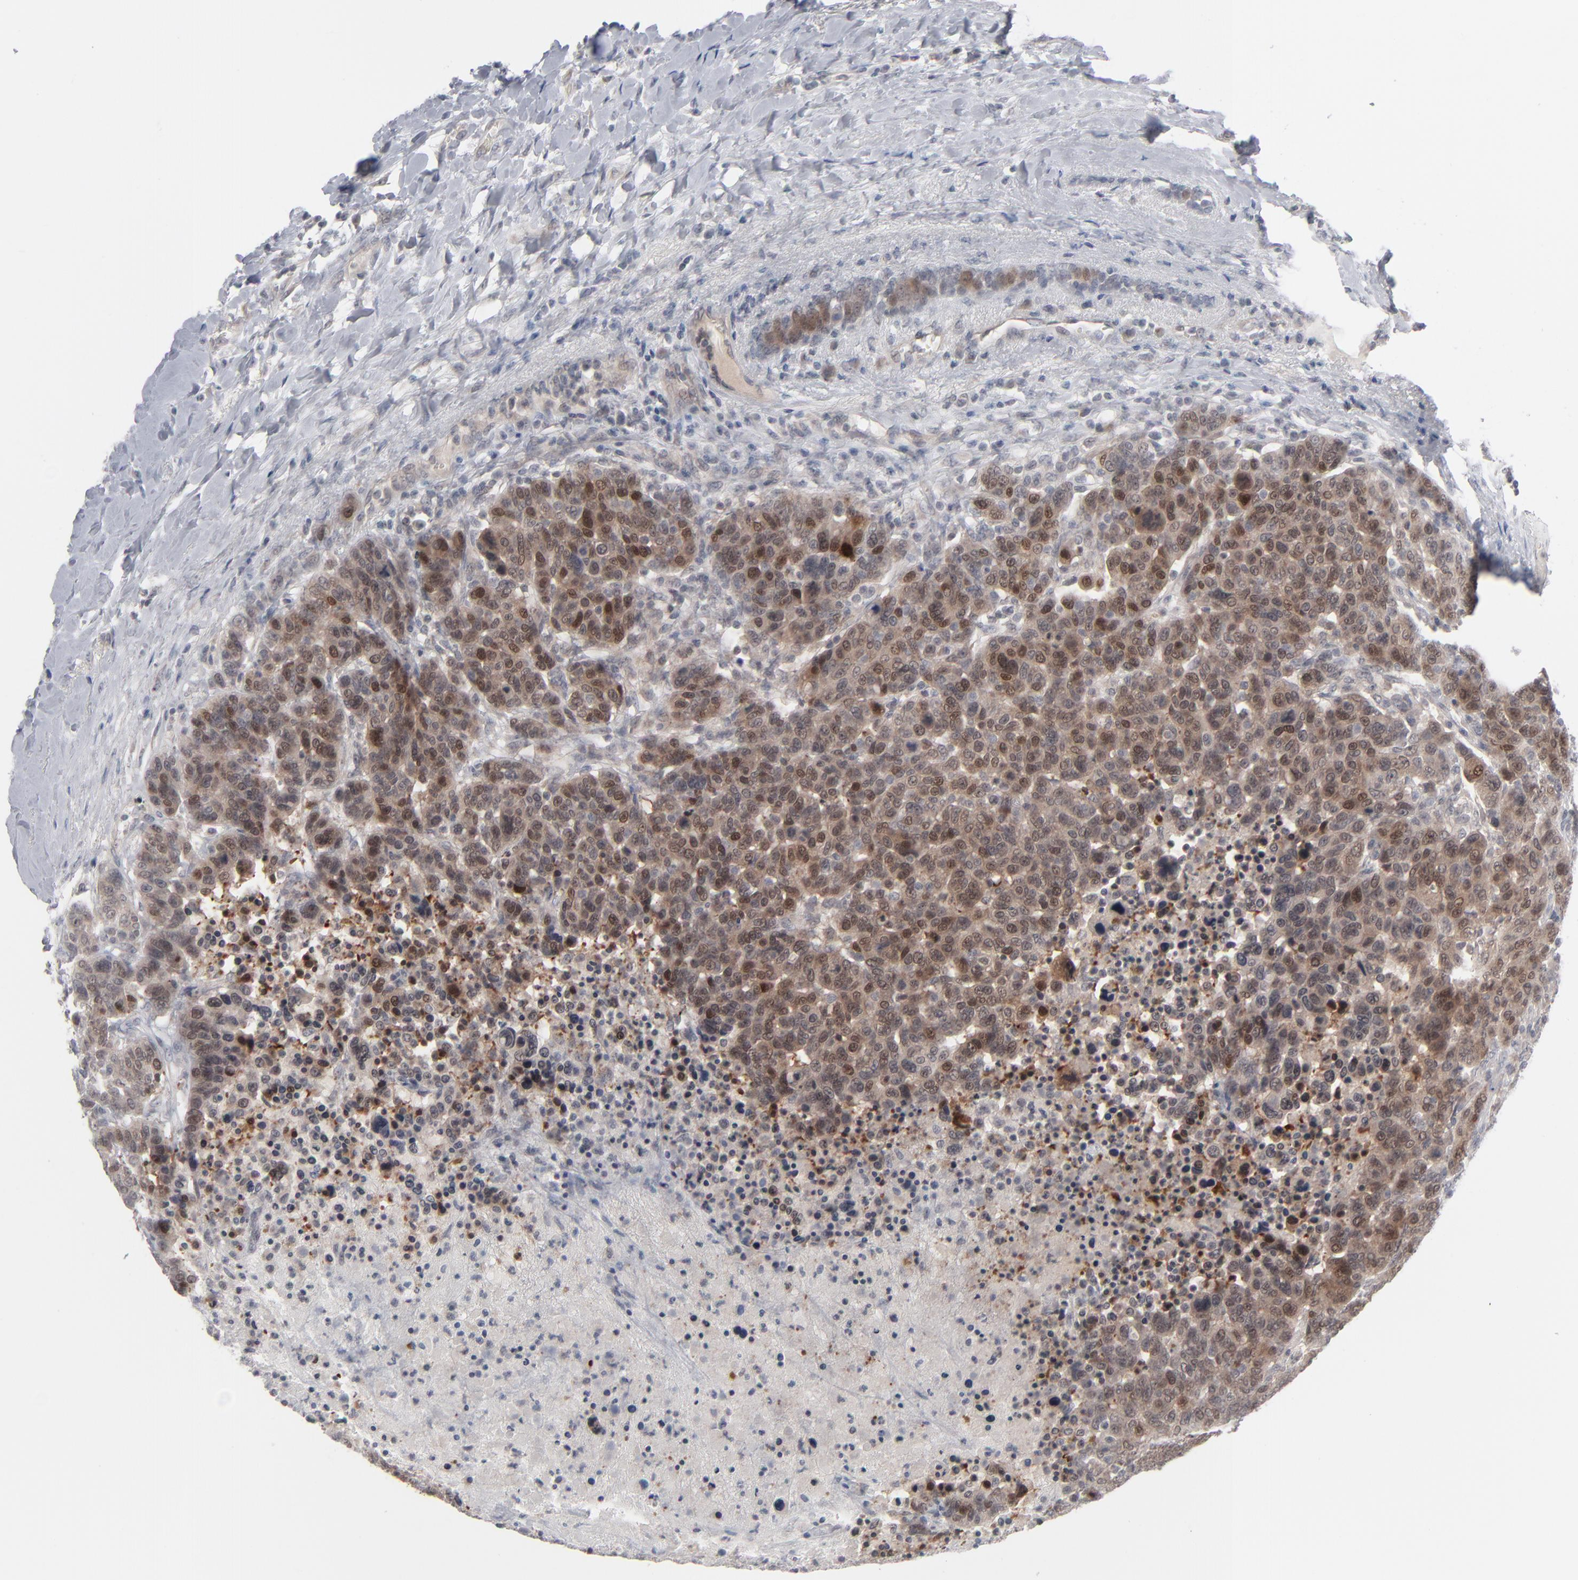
{"staining": {"intensity": "moderate", "quantity": ">75%", "location": "cytoplasmic/membranous,nuclear"}, "tissue": "breast cancer", "cell_type": "Tumor cells", "image_type": "cancer", "snomed": [{"axis": "morphology", "description": "Duct carcinoma"}, {"axis": "topography", "description": "Breast"}], "caption": "A histopathology image showing moderate cytoplasmic/membranous and nuclear positivity in about >75% of tumor cells in breast cancer (intraductal carcinoma), as visualized by brown immunohistochemical staining.", "gene": "POF1B", "patient": {"sex": "female", "age": 37}}